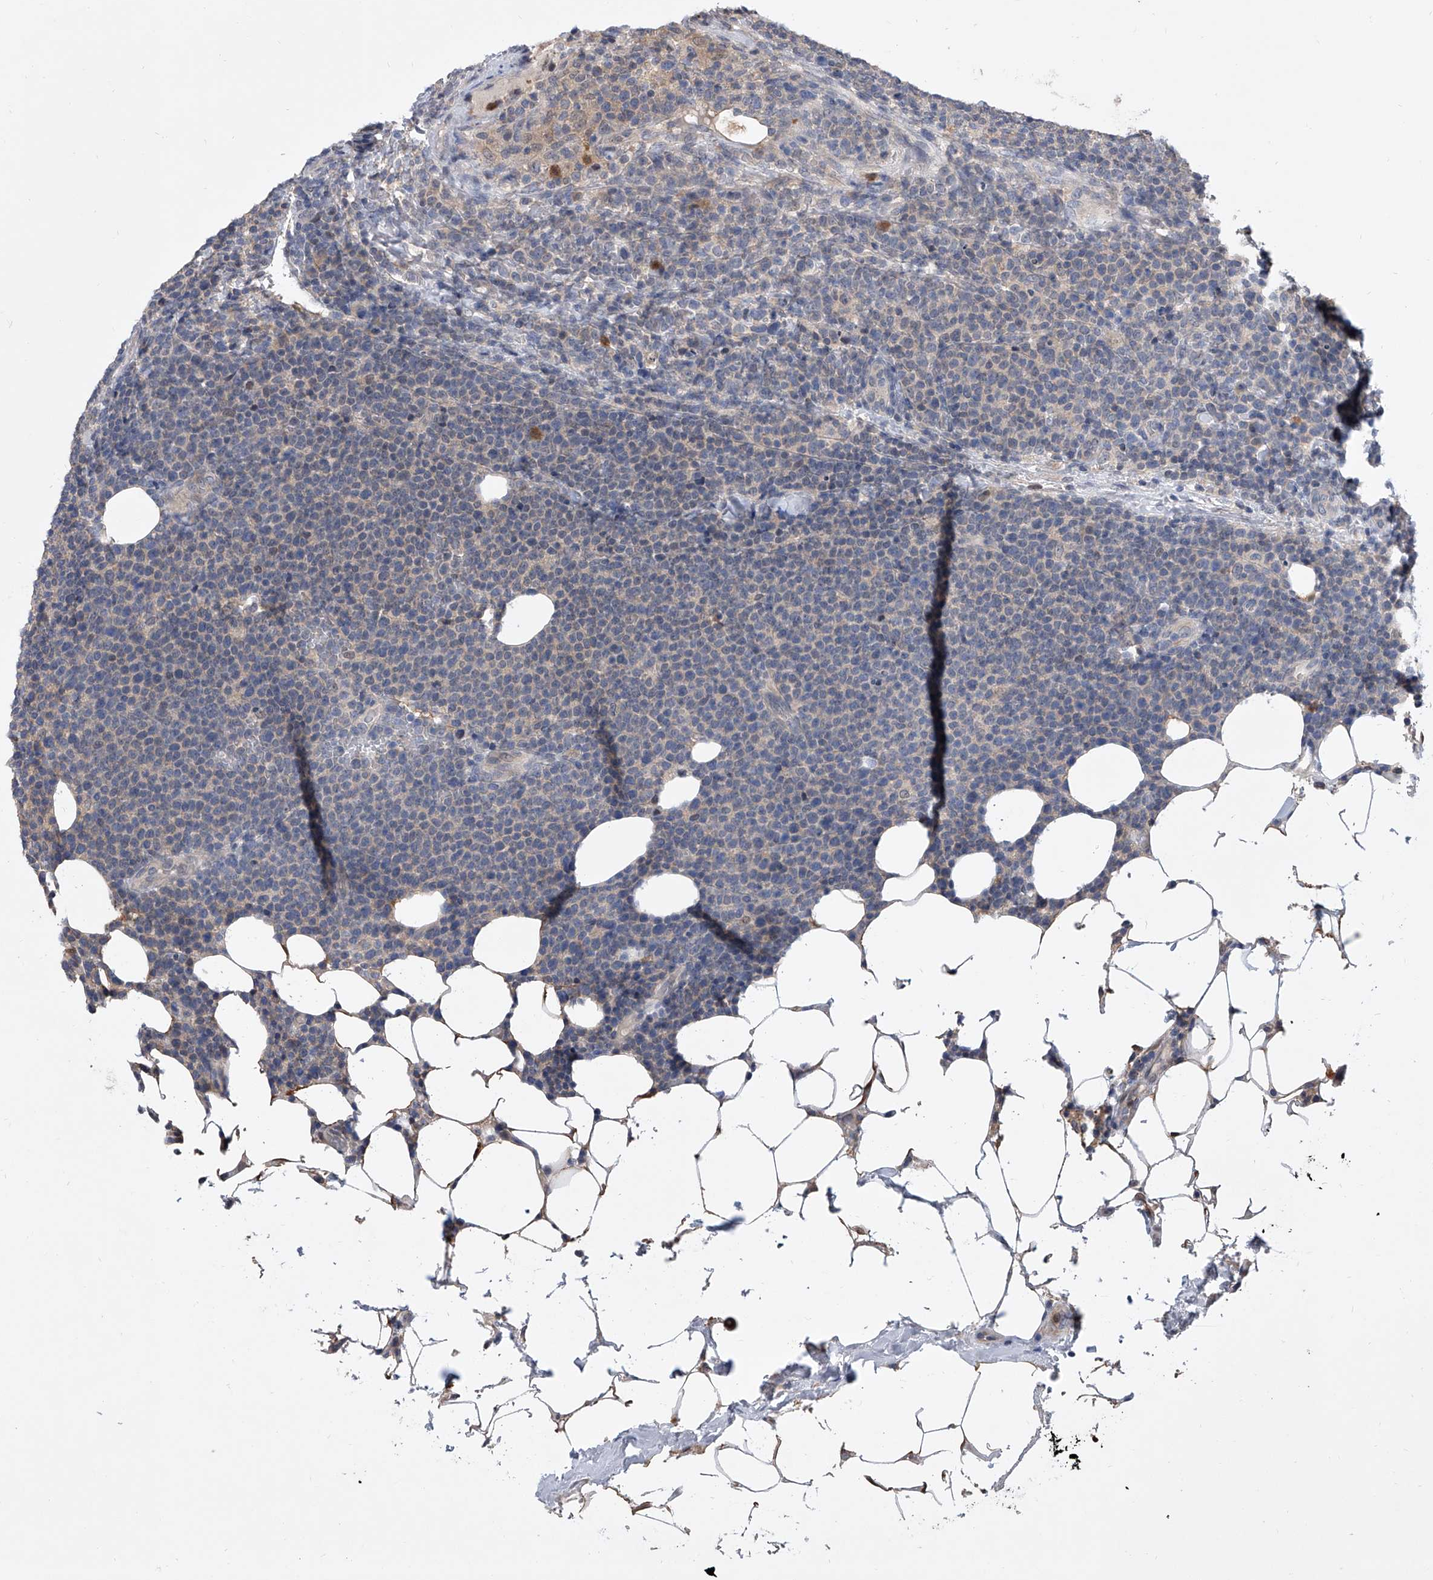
{"staining": {"intensity": "negative", "quantity": "none", "location": "none"}, "tissue": "lymphoma", "cell_type": "Tumor cells", "image_type": "cancer", "snomed": [{"axis": "morphology", "description": "Malignant lymphoma, non-Hodgkin's type, High grade"}, {"axis": "topography", "description": "Lymph node"}], "caption": "IHC histopathology image of lymphoma stained for a protein (brown), which reveals no positivity in tumor cells. Brightfield microscopy of immunohistochemistry (IHC) stained with DAB (3,3'-diaminobenzidine) (brown) and hematoxylin (blue), captured at high magnification.", "gene": "BHLHE23", "patient": {"sex": "male", "age": 61}}